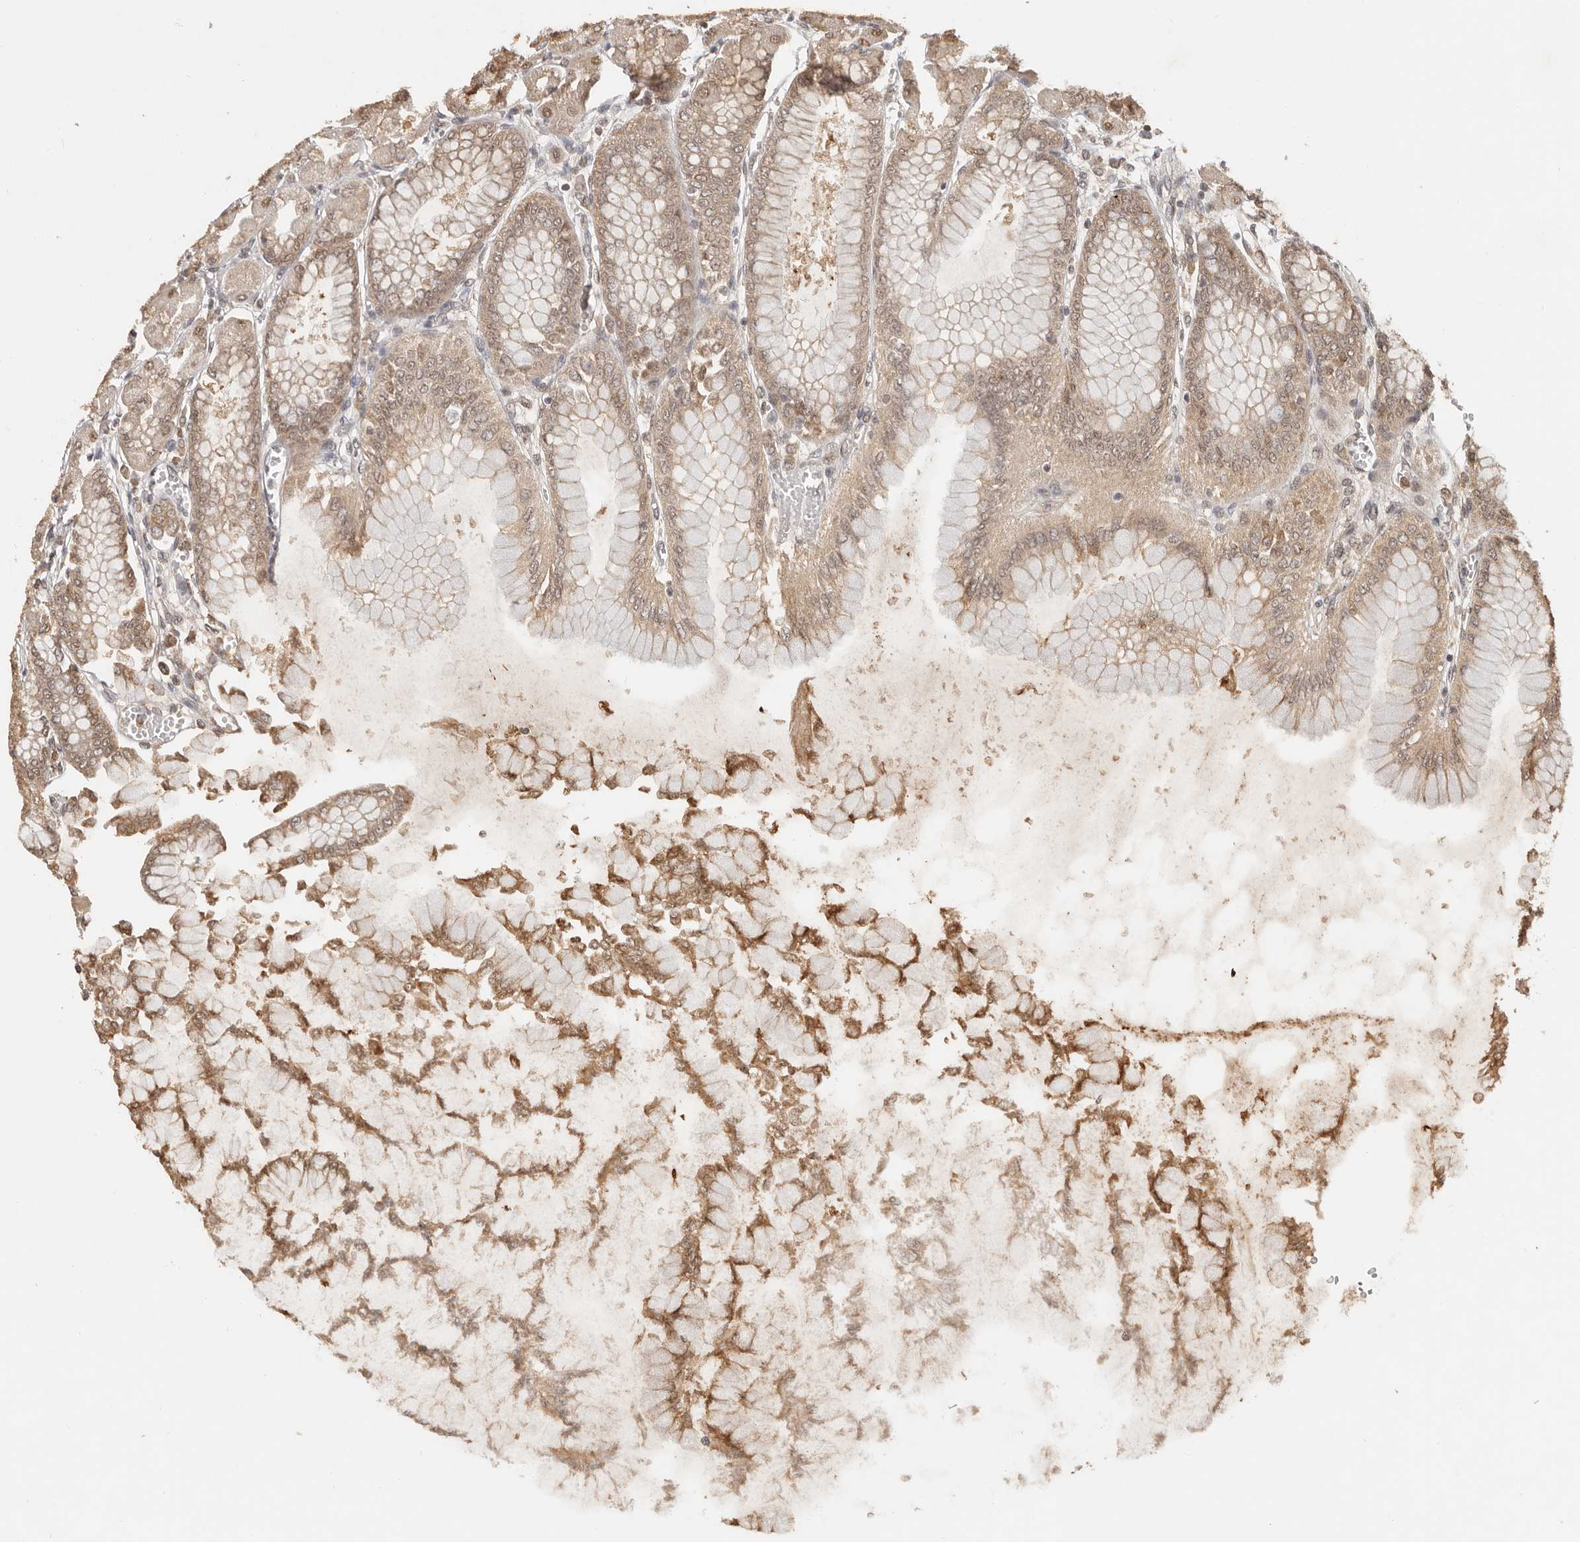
{"staining": {"intensity": "moderate", "quantity": ">75%", "location": "cytoplasmic/membranous"}, "tissue": "stomach", "cell_type": "Glandular cells", "image_type": "normal", "snomed": [{"axis": "morphology", "description": "Normal tissue, NOS"}, {"axis": "topography", "description": "Stomach, upper"}], "caption": "A micrograph of human stomach stained for a protein demonstrates moderate cytoplasmic/membranous brown staining in glandular cells. The staining is performed using DAB brown chromogen to label protein expression. The nuclei are counter-stained blue using hematoxylin.", "gene": "PSMA5", "patient": {"sex": "female", "age": 56}}